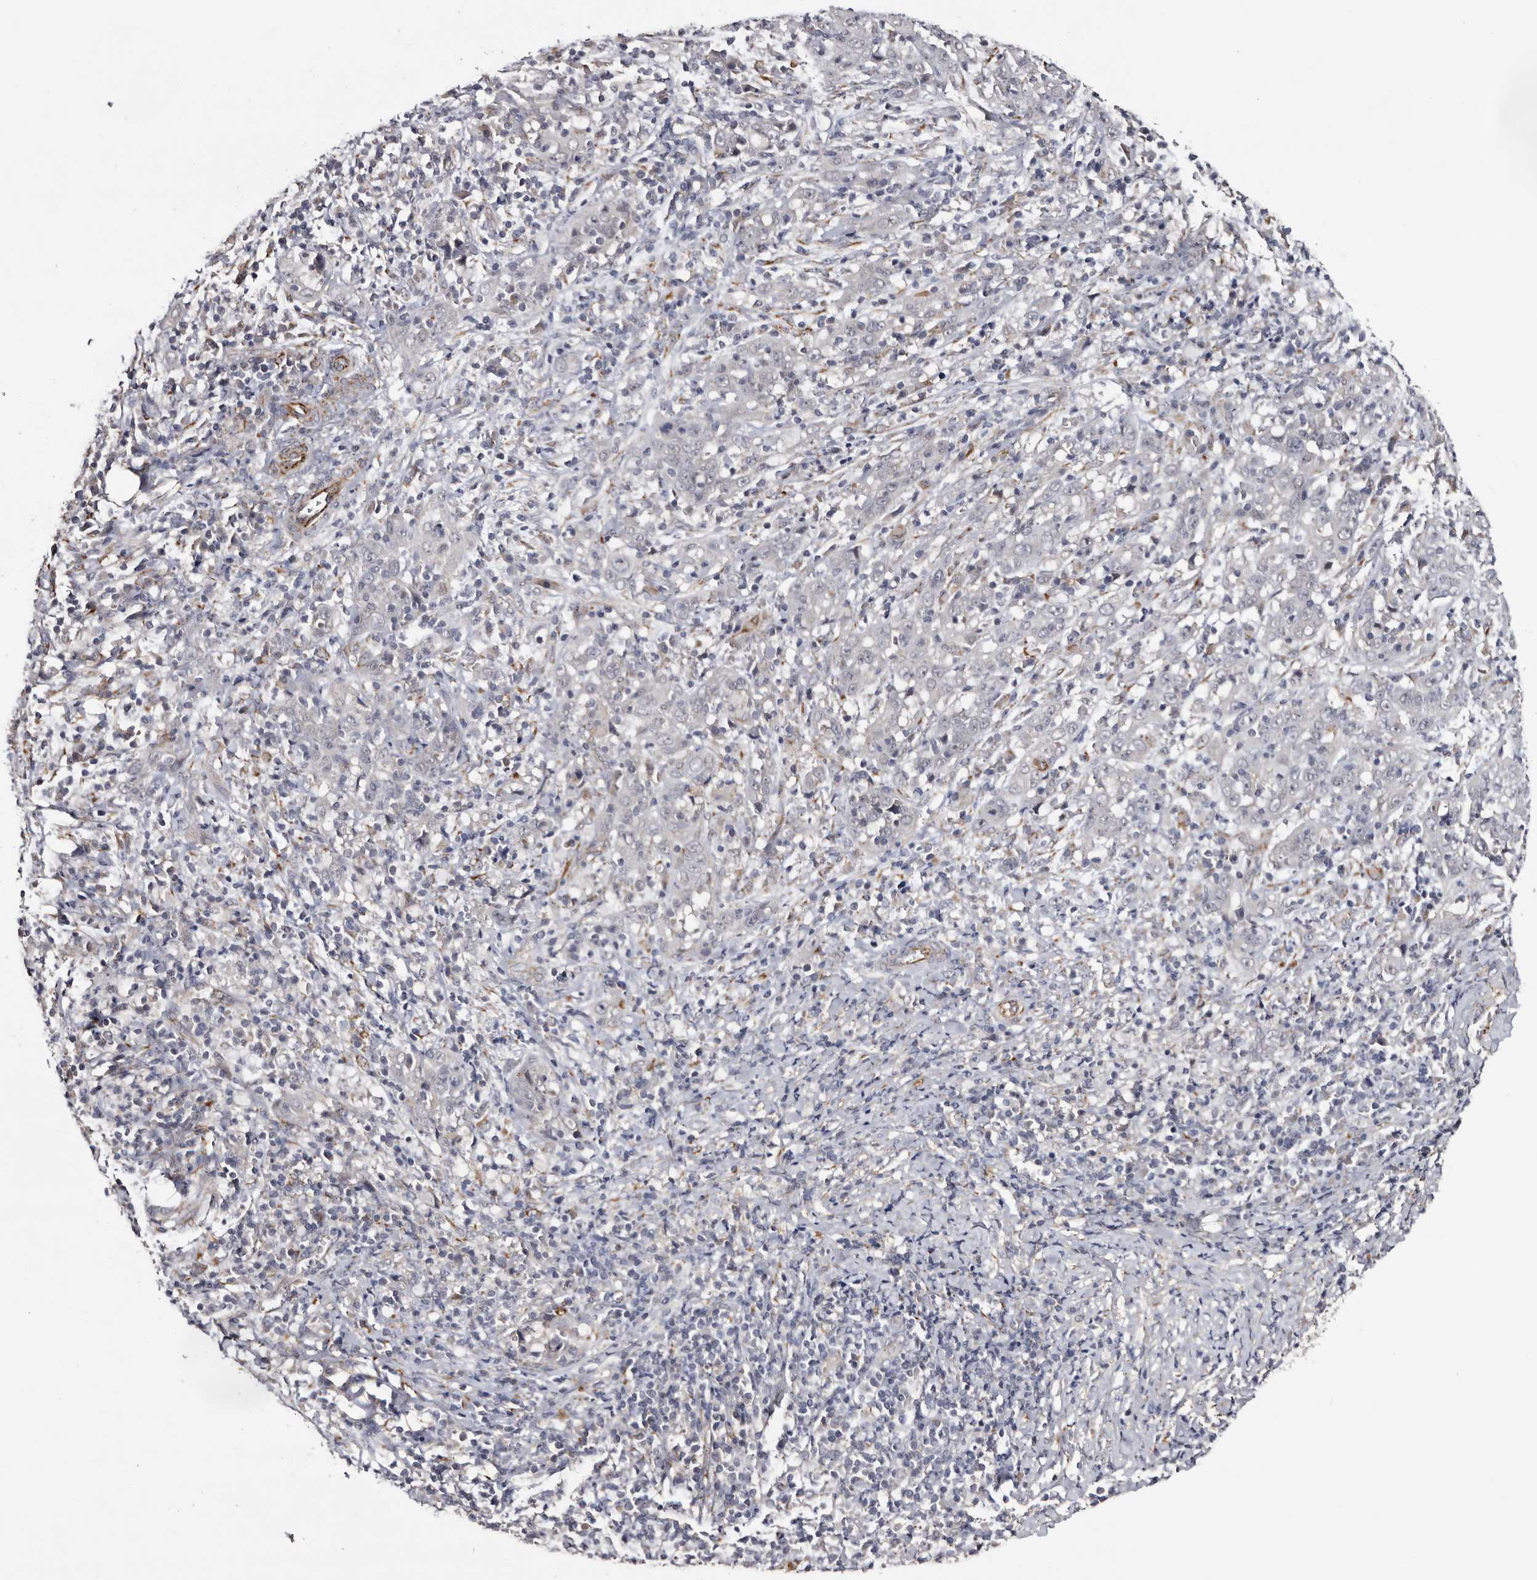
{"staining": {"intensity": "negative", "quantity": "none", "location": "none"}, "tissue": "cervical cancer", "cell_type": "Tumor cells", "image_type": "cancer", "snomed": [{"axis": "morphology", "description": "Squamous cell carcinoma, NOS"}, {"axis": "topography", "description": "Cervix"}], "caption": "Immunohistochemistry (IHC) of squamous cell carcinoma (cervical) demonstrates no staining in tumor cells. Nuclei are stained in blue.", "gene": "ARMCX2", "patient": {"sex": "female", "age": 46}}